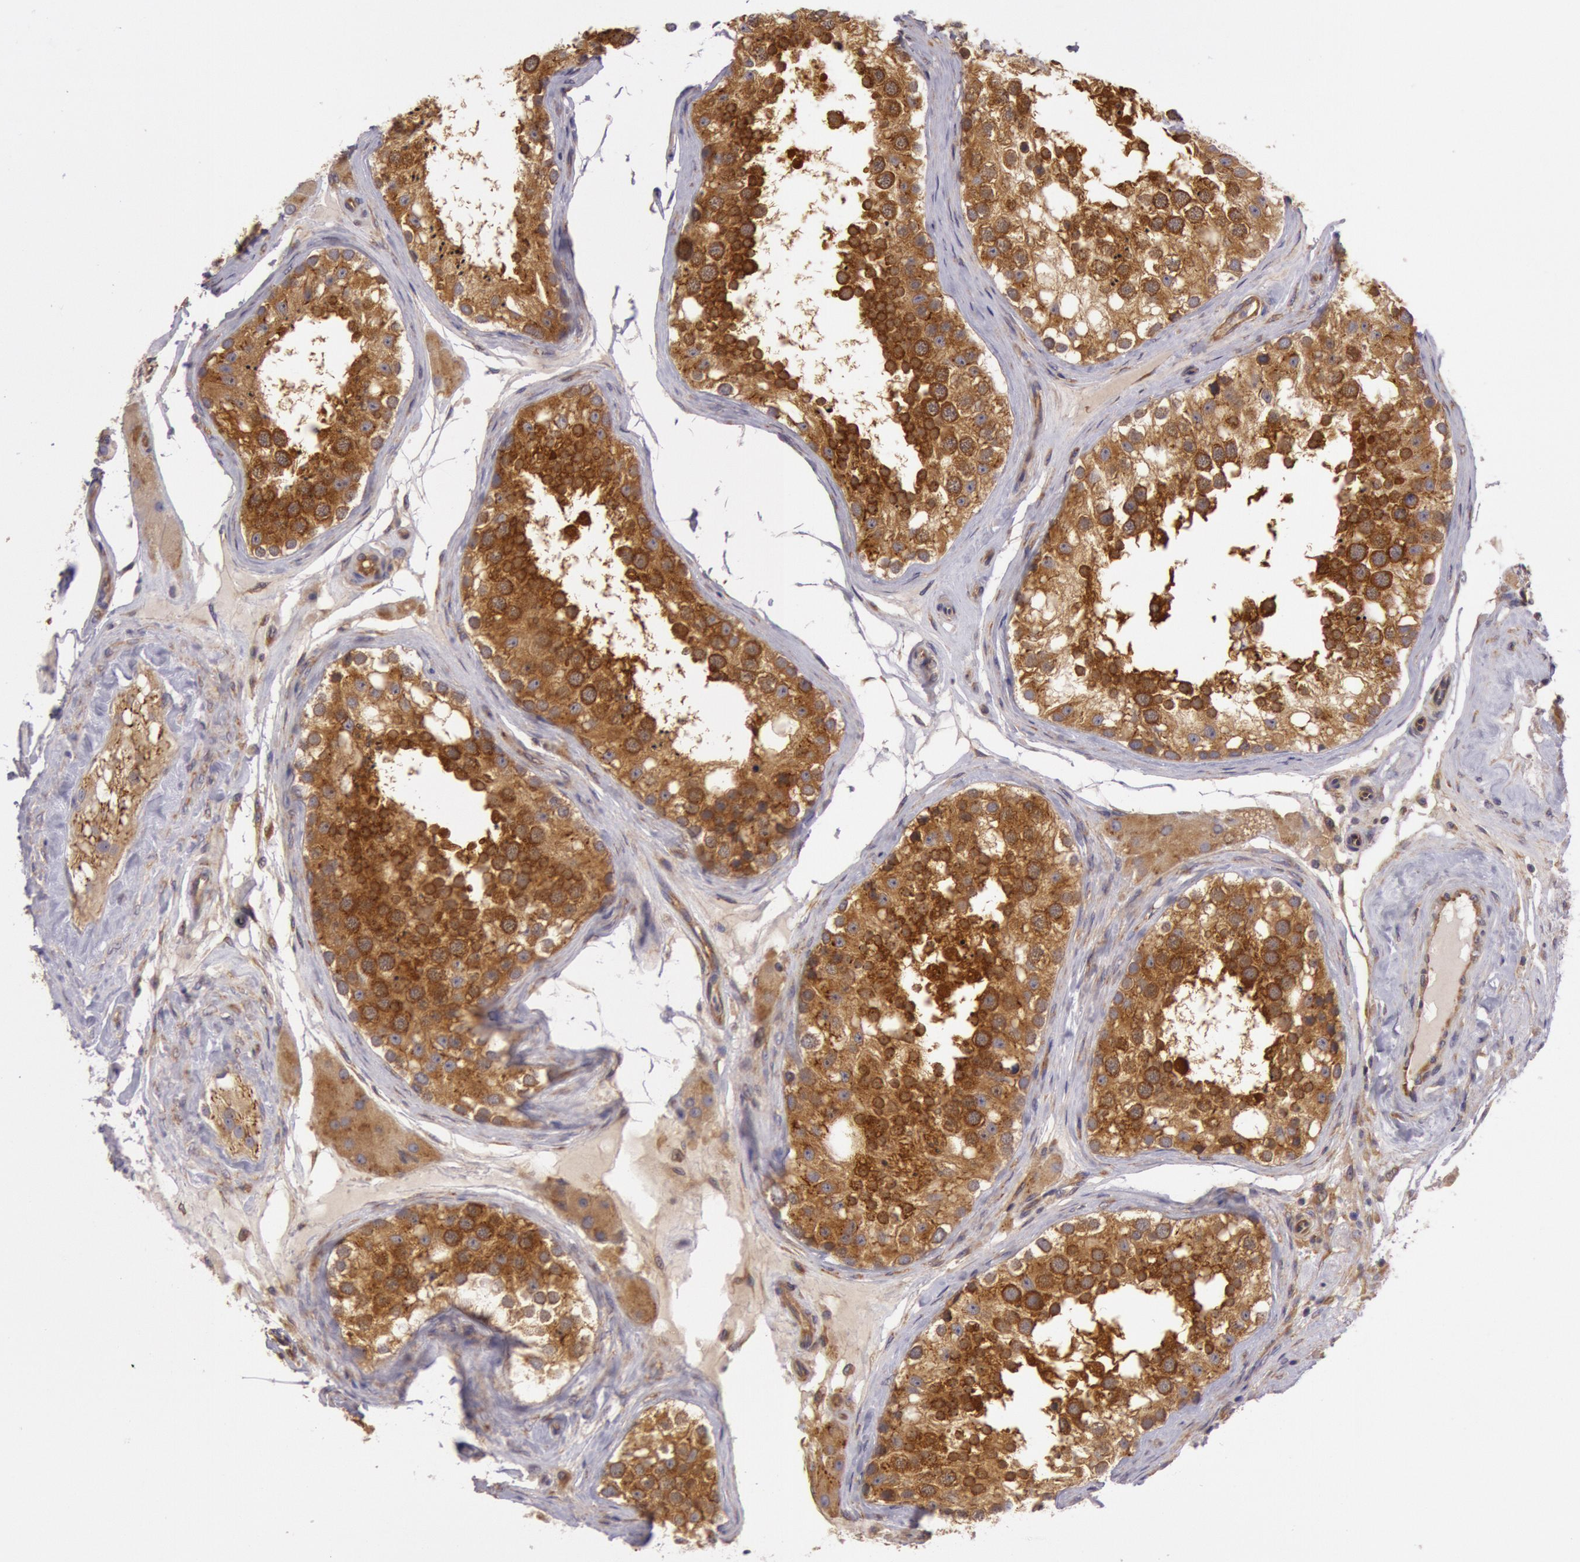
{"staining": {"intensity": "strong", "quantity": ">75%", "location": "cytoplasmic/membranous"}, "tissue": "testis", "cell_type": "Cells in seminiferous ducts", "image_type": "normal", "snomed": [{"axis": "morphology", "description": "Normal tissue, NOS"}, {"axis": "topography", "description": "Testis"}], "caption": "Immunohistochemistry staining of normal testis, which reveals high levels of strong cytoplasmic/membranous expression in approximately >75% of cells in seminiferous ducts indicating strong cytoplasmic/membranous protein expression. The staining was performed using DAB (brown) for protein detection and nuclei were counterstained in hematoxylin (blue).", "gene": "CHUK", "patient": {"sex": "male", "age": 68}}